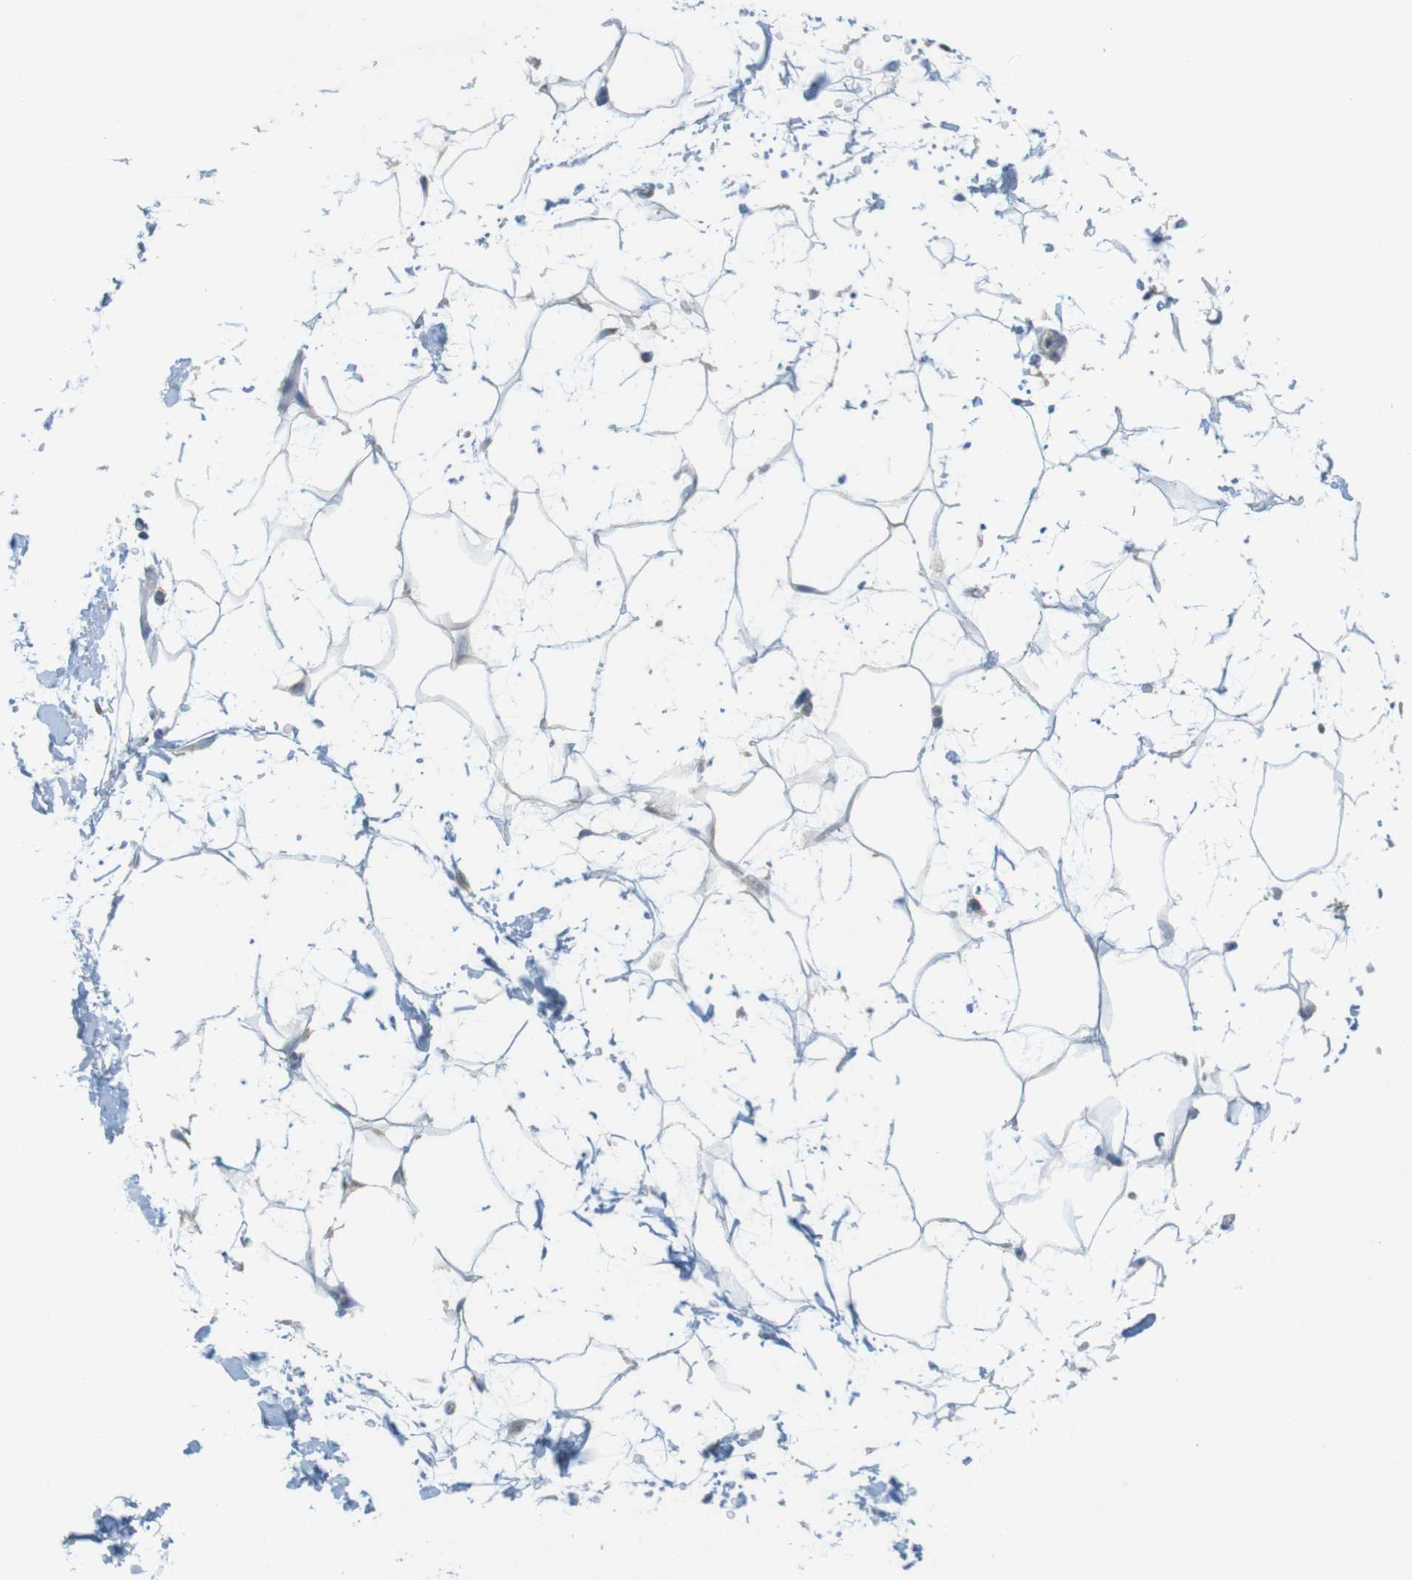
{"staining": {"intensity": "negative", "quantity": "none", "location": "none"}, "tissue": "adipose tissue", "cell_type": "Adipocytes", "image_type": "normal", "snomed": [{"axis": "morphology", "description": "Normal tissue, NOS"}, {"axis": "topography", "description": "Soft tissue"}], "caption": "Immunohistochemical staining of normal adipose tissue displays no significant expression in adipocytes.", "gene": "YIPF3", "patient": {"sex": "male", "age": 72}}